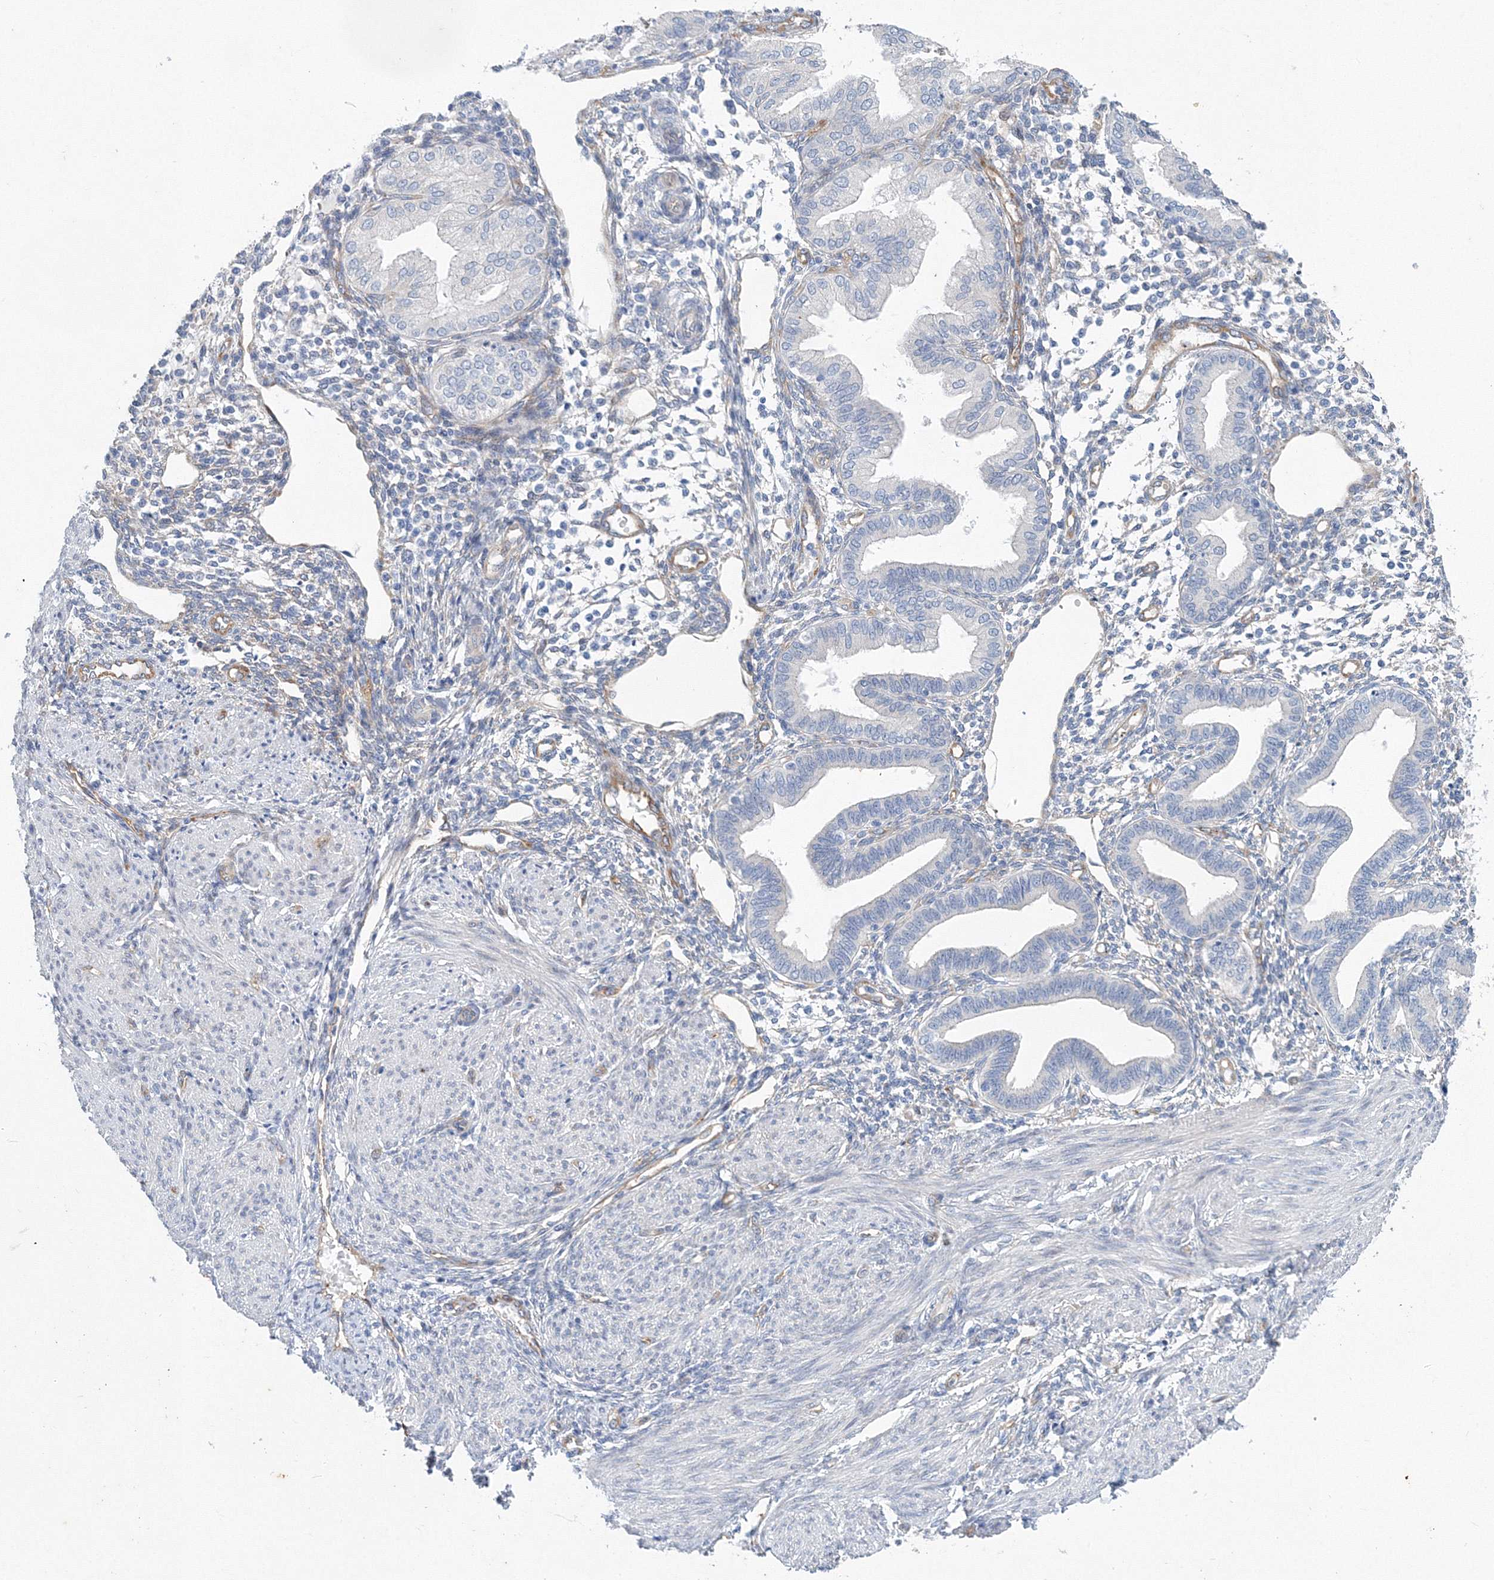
{"staining": {"intensity": "negative", "quantity": "none", "location": "none"}, "tissue": "endometrium", "cell_type": "Cells in endometrial stroma", "image_type": "normal", "snomed": [{"axis": "morphology", "description": "Normal tissue, NOS"}, {"axis": "topography", "description": "Endometrium"}], "caption": "An immunohistochemistry (IHC) image of benign endometrium is shown. There is no staining in cells in endometrial stroma of endometrium. Brightfield microscopy of immunohistochemistry stained with DAB (brown) and hematoxylin (blue), captured at high magnification.", "gene": "TANC1", "patient": {"sex": "female", "age": 53}}